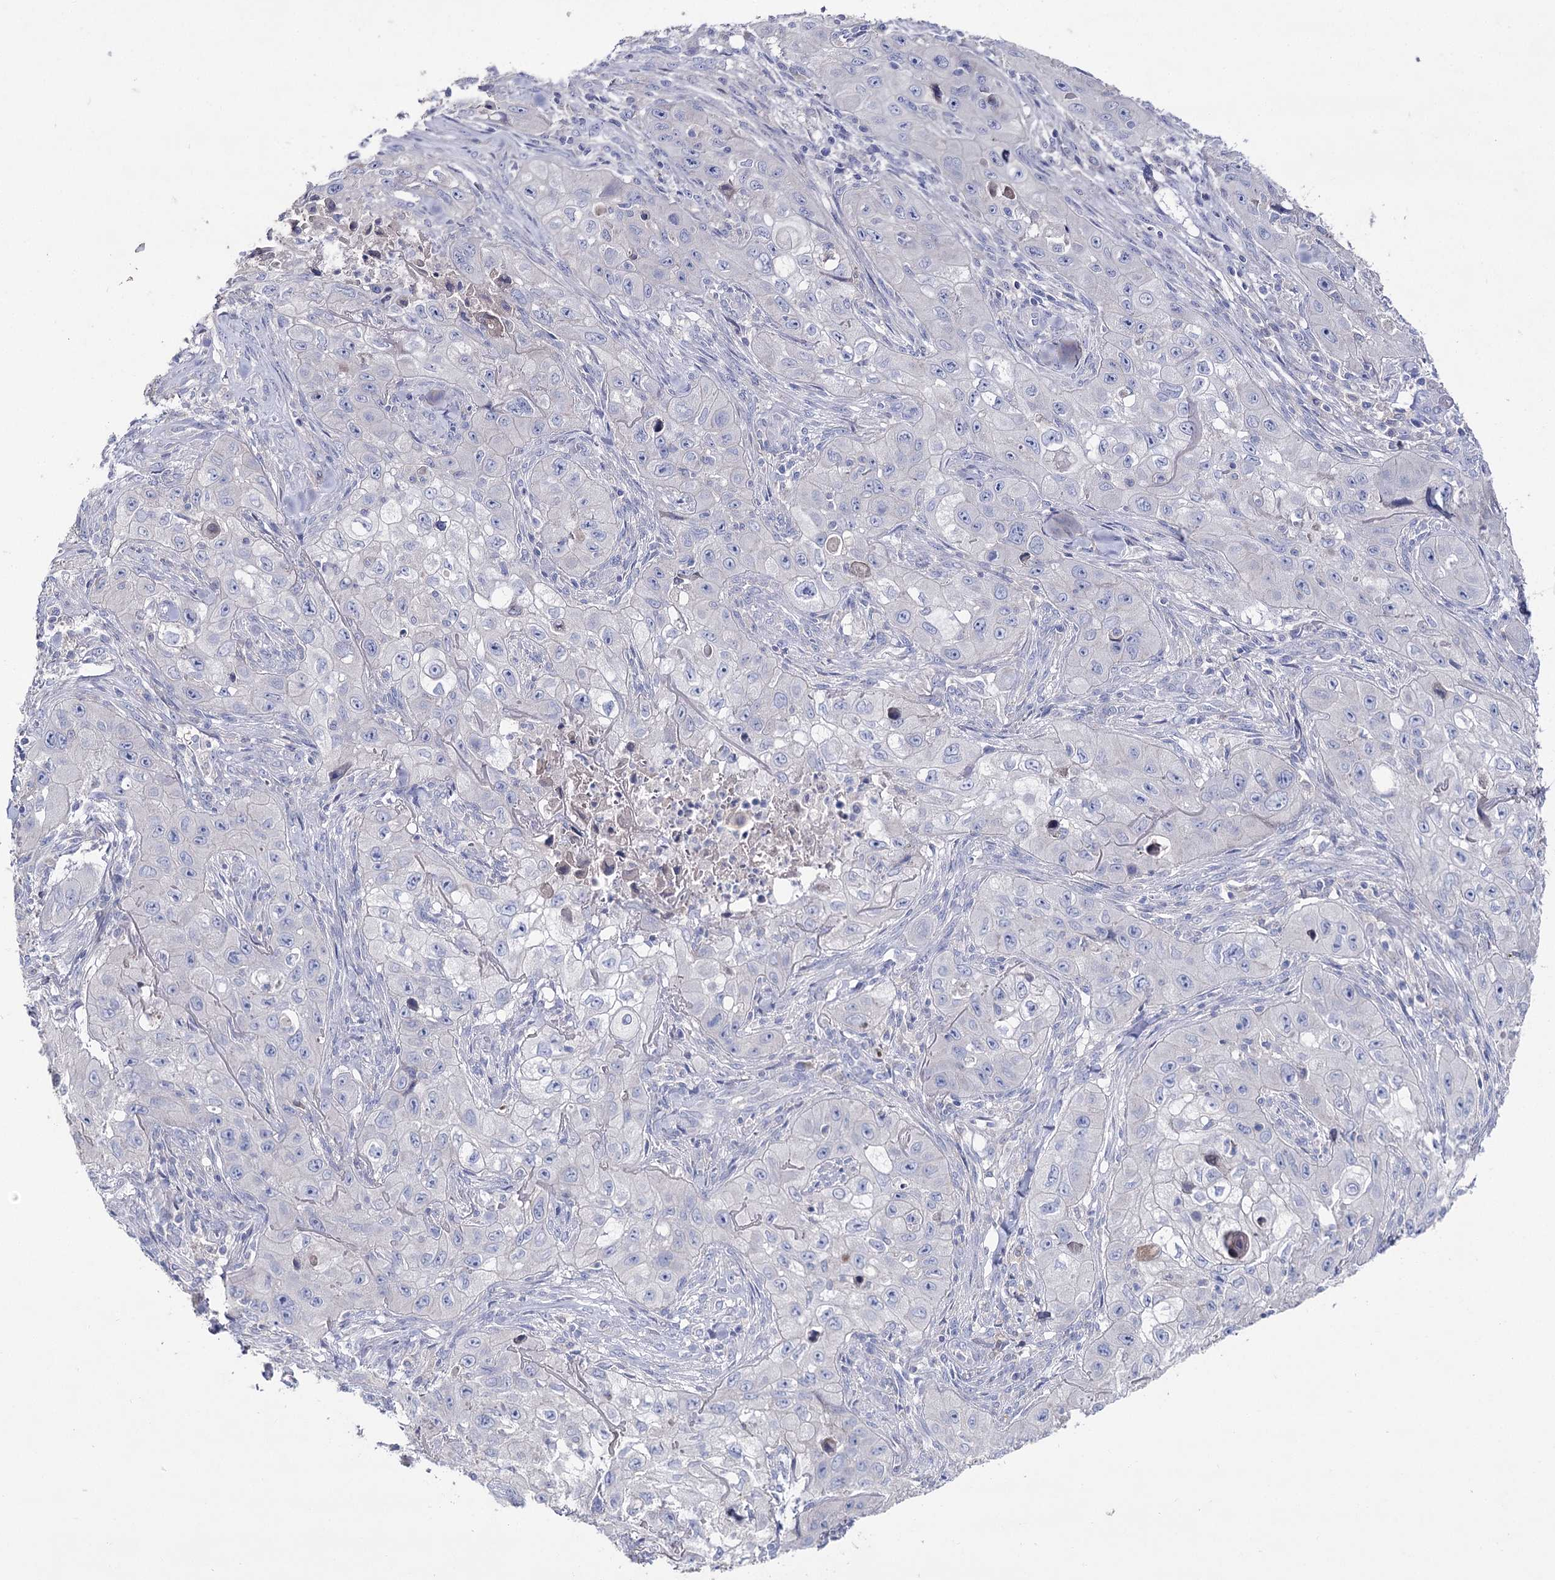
{"staining": {"intensity": "negative", "quantity": "none", "location": "none"}, "tissue": "skin cancer", "cell_type": "Tumor cells", "image_type": "cancer", "snomed": [{"axis": "morphology", "description": "Squamous cell carcinoma, NOS"}, {"axis": "topography", "description": "Skin"}, {"axis": "topography", "description": "Subcutis"}], "caption": "DAB immunohistochemical staining of skin cancer demonstrates no significant expression in tumor cells.", "gene": "NRAP", "patient": {"sex": "male", "age": 73}}